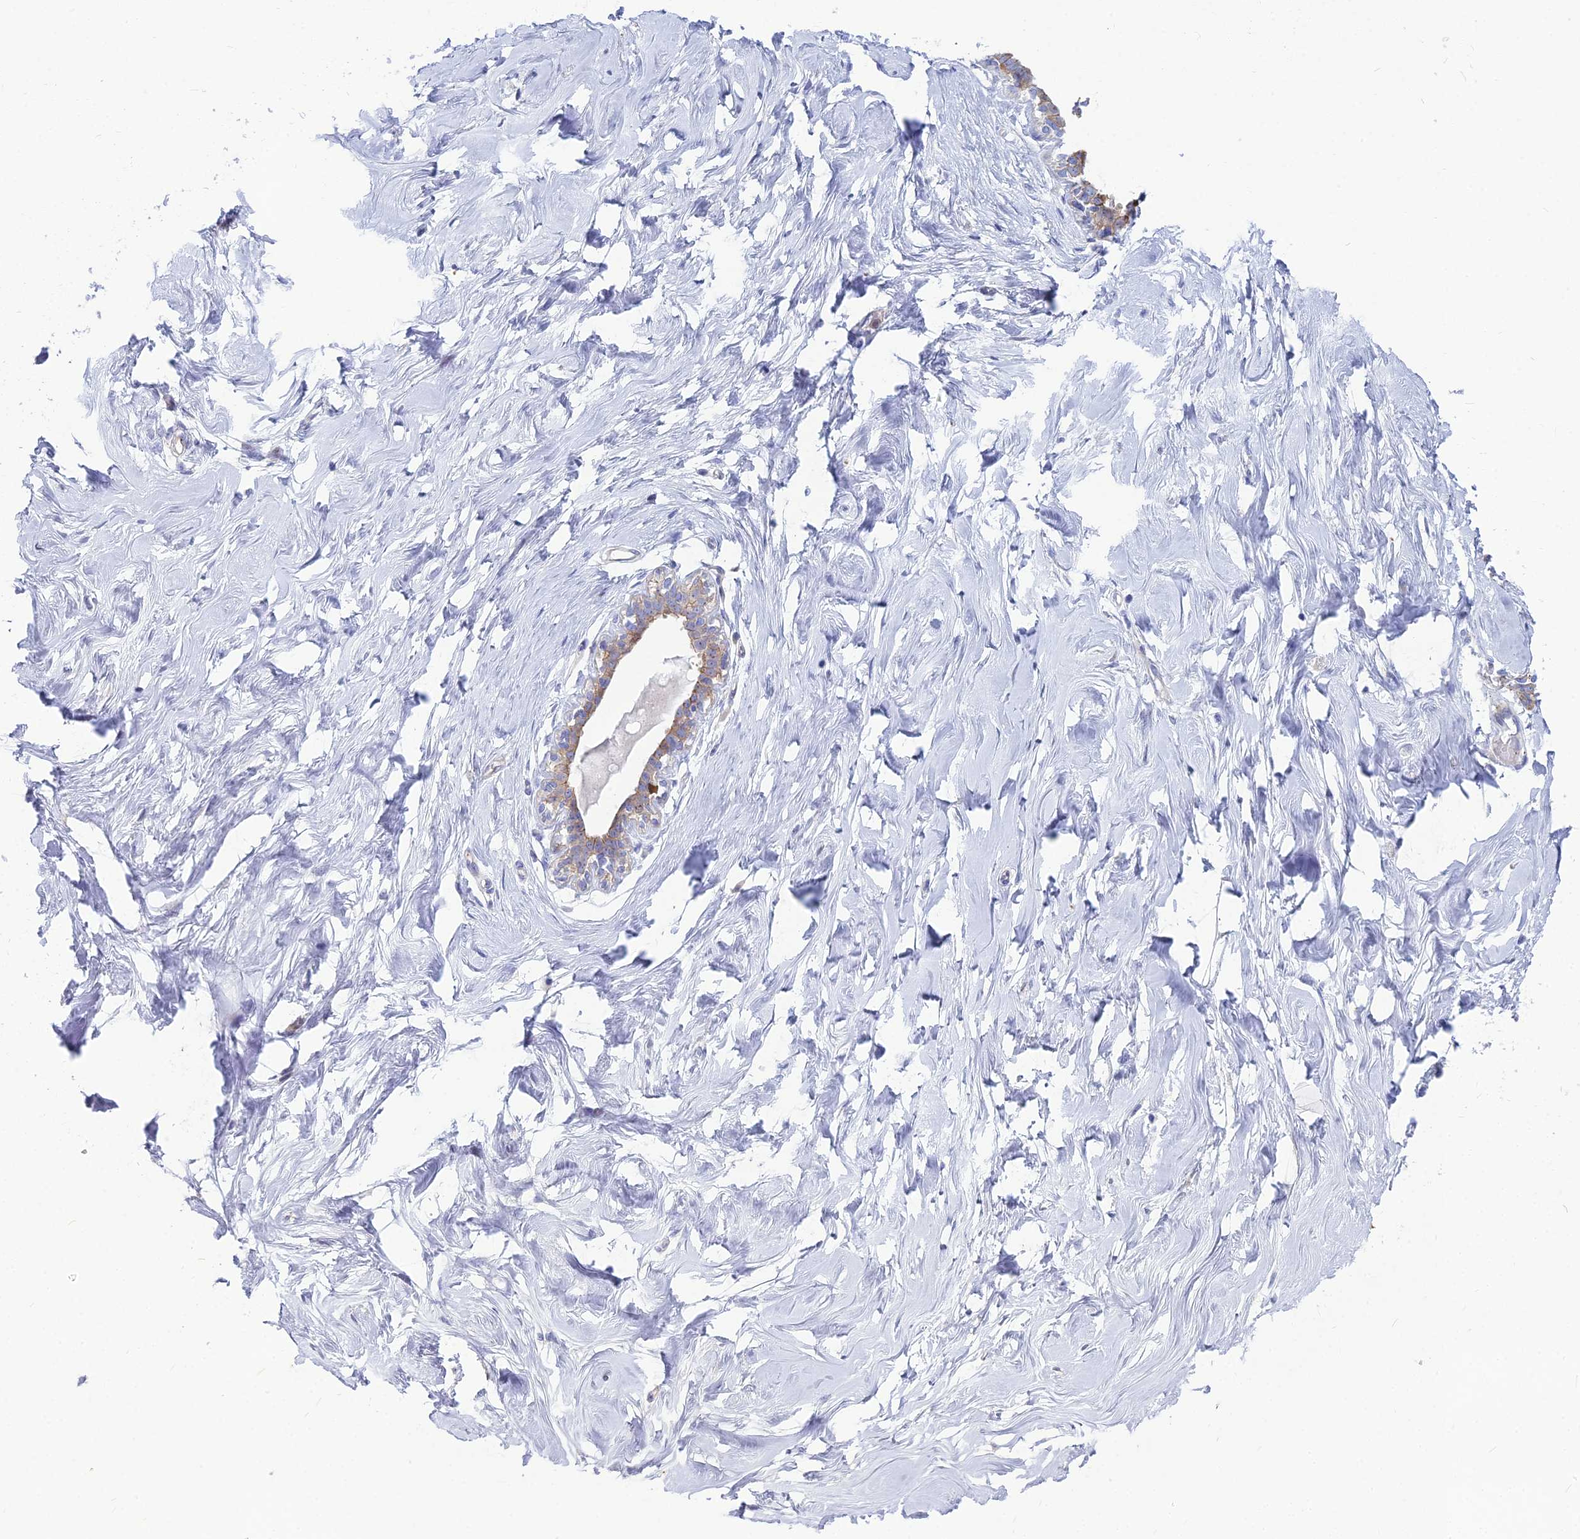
{"staining": {"intensity": "negative", "quantity": "none", "location": "none"}, "tissue": "breast", "cell_type": "Adipocytes", "image_type": "normal", "snomed": [{"axis": "morphology", "description": "Normal tissue, NOS"}, {"axis": "morphology", "description": "Adenoma, NOS"}, {"axis": "topography", "description": "Breast"}], "caption": "Immunohistochemistry histopathology image of unremarkable breast: breast stained with DAB (3,3'-diaminobenzidine) demonstrates no significant protein positivity in adipocytes. (DAB (3,3'-diaminobenzidine) immunohistochemistry visualized using brightfield microscopy, high magnification).", "gene": "ENSG00000285920", "patient": {"sex": "female", "age": 23}}